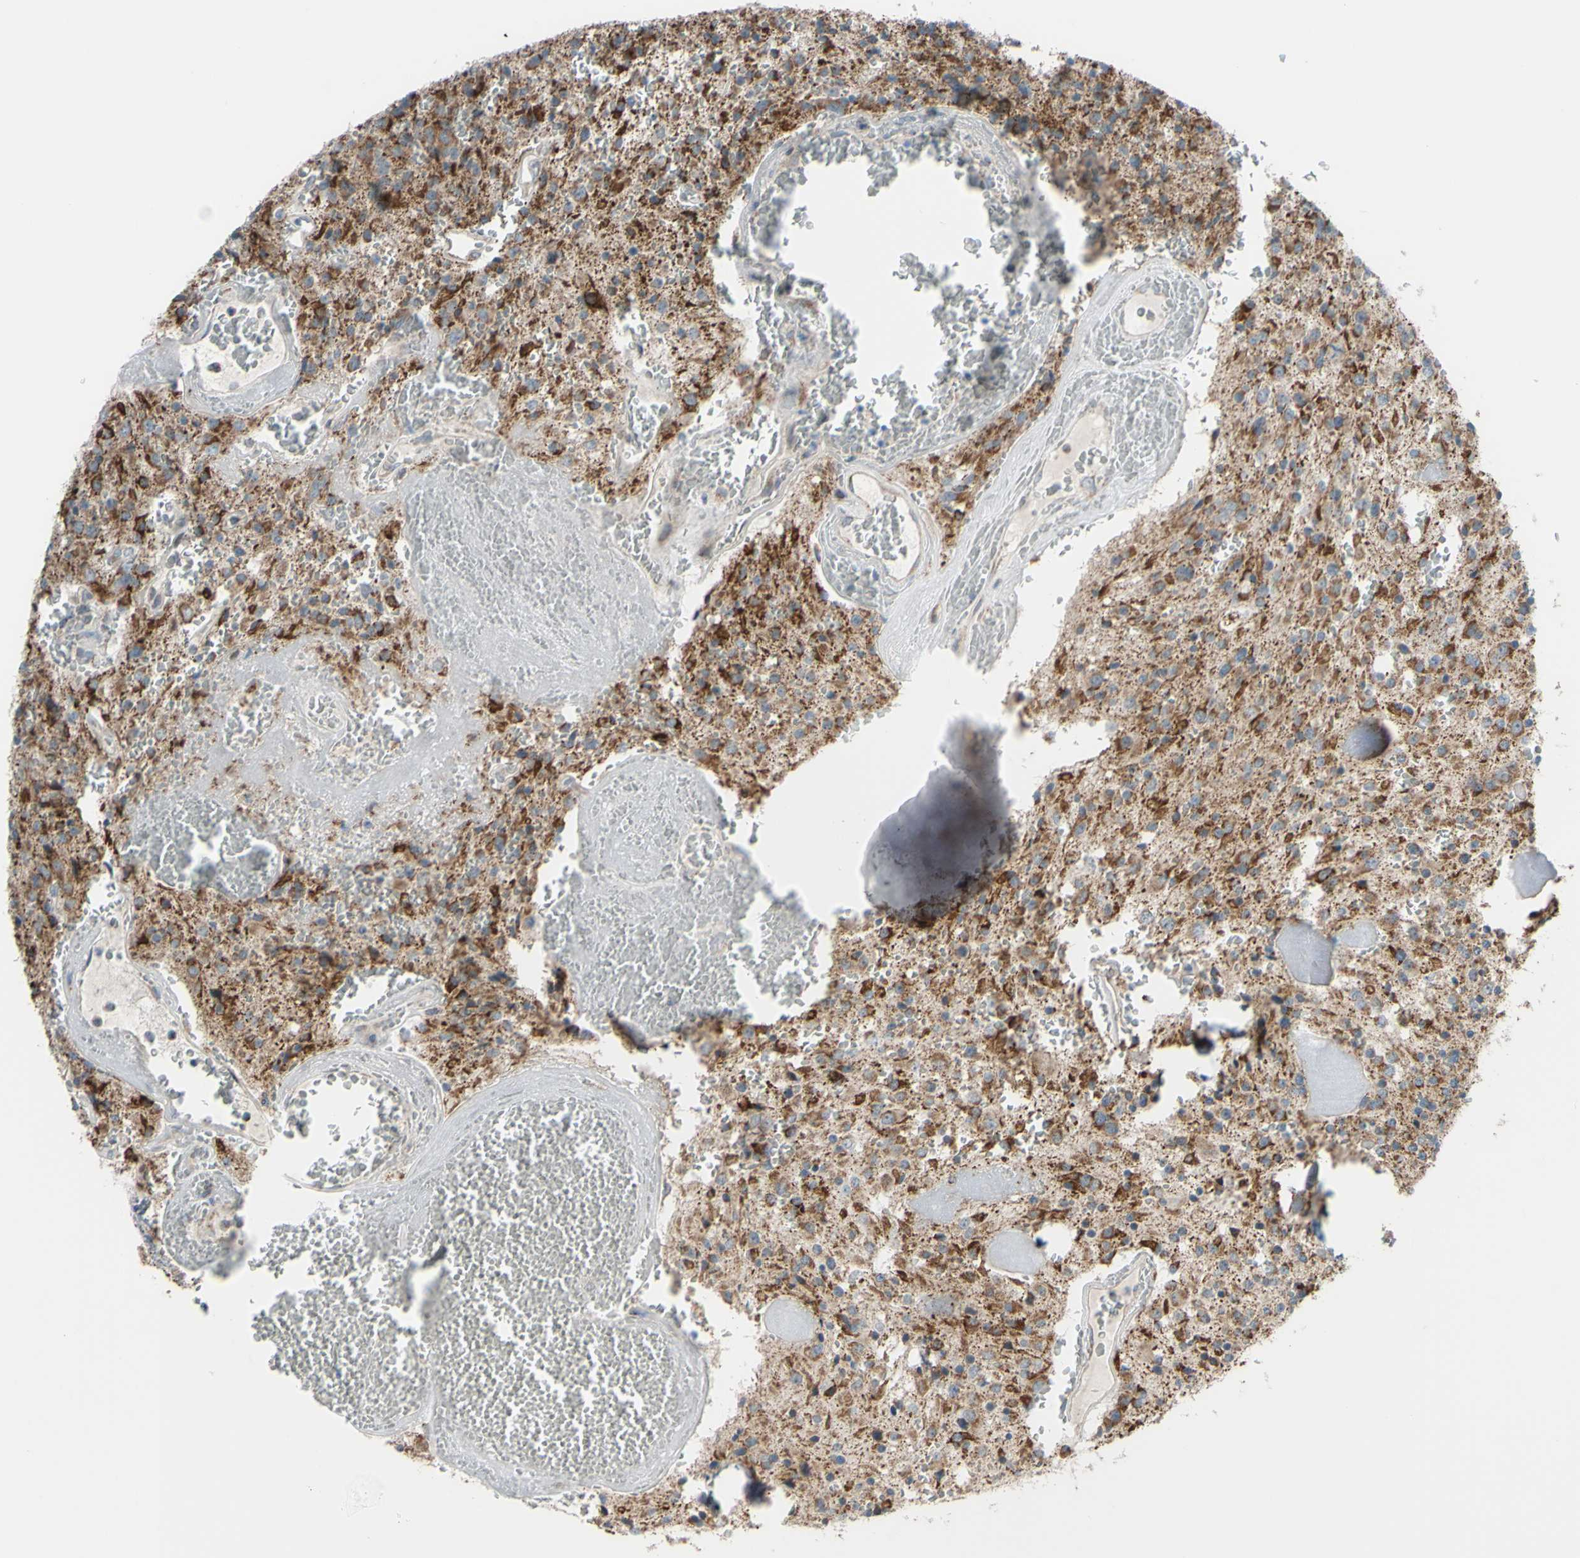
{"staining": {"intensity": "moderate", "quantity": "25%-75%", "location": "cytoplasmic/membranous"}, "tissue": "glioma", "cell_type": "Tumor cells", "image_type": "cancer", "snomed": [{"axis": "morphology", "description": "Glioma, malignant, Low grade"}, {"axis": "topography", "description": "Brain"}], "caption": "The micrograph exhibits a brown stain indicating the presence of a protein in the cytoplasmic/membranous of tumor cells in glioma.", "gene": "GLT8D1", "patient": {"sex": "male", "age": 58}}